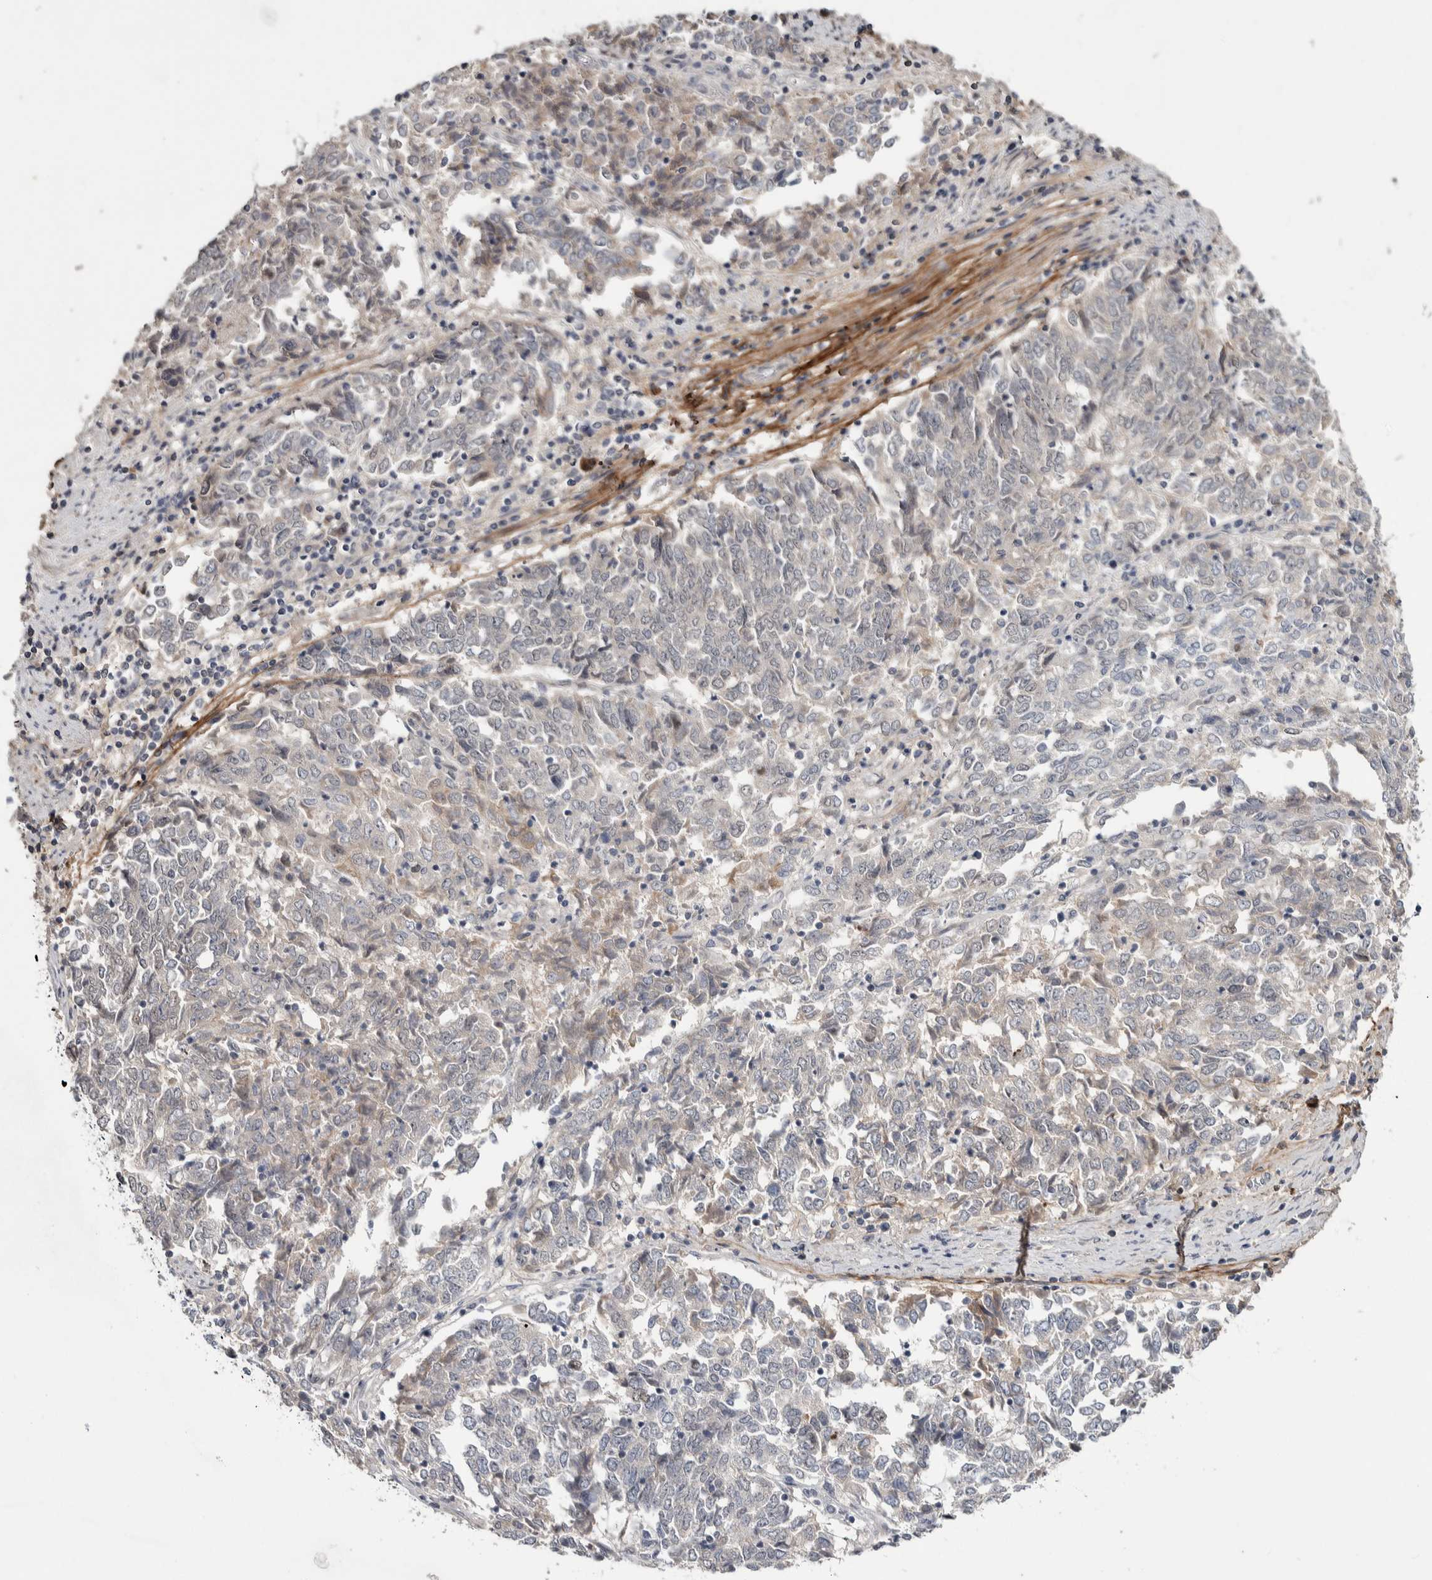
{"staining": {"intensity": "negative", "quantity": "none", "location": "none"}, "tissue": "endometrial cancer", "cell_type": "Tumor cells", "image_type": "cancer", "snomed": [{"axis": "morphology", "description": "Adenocarcinoma, NOS"}, {"axis": "topography", "description": "Endometrium"}], "caption": "A high-resolution histopathology image shows immunohistochemistry staining of endometrial cancer (adenocarcinoma), which shows no significant staining in tumor cells.", "gene": "ASPN", "patient": {"sex": "female", "age": 80}}